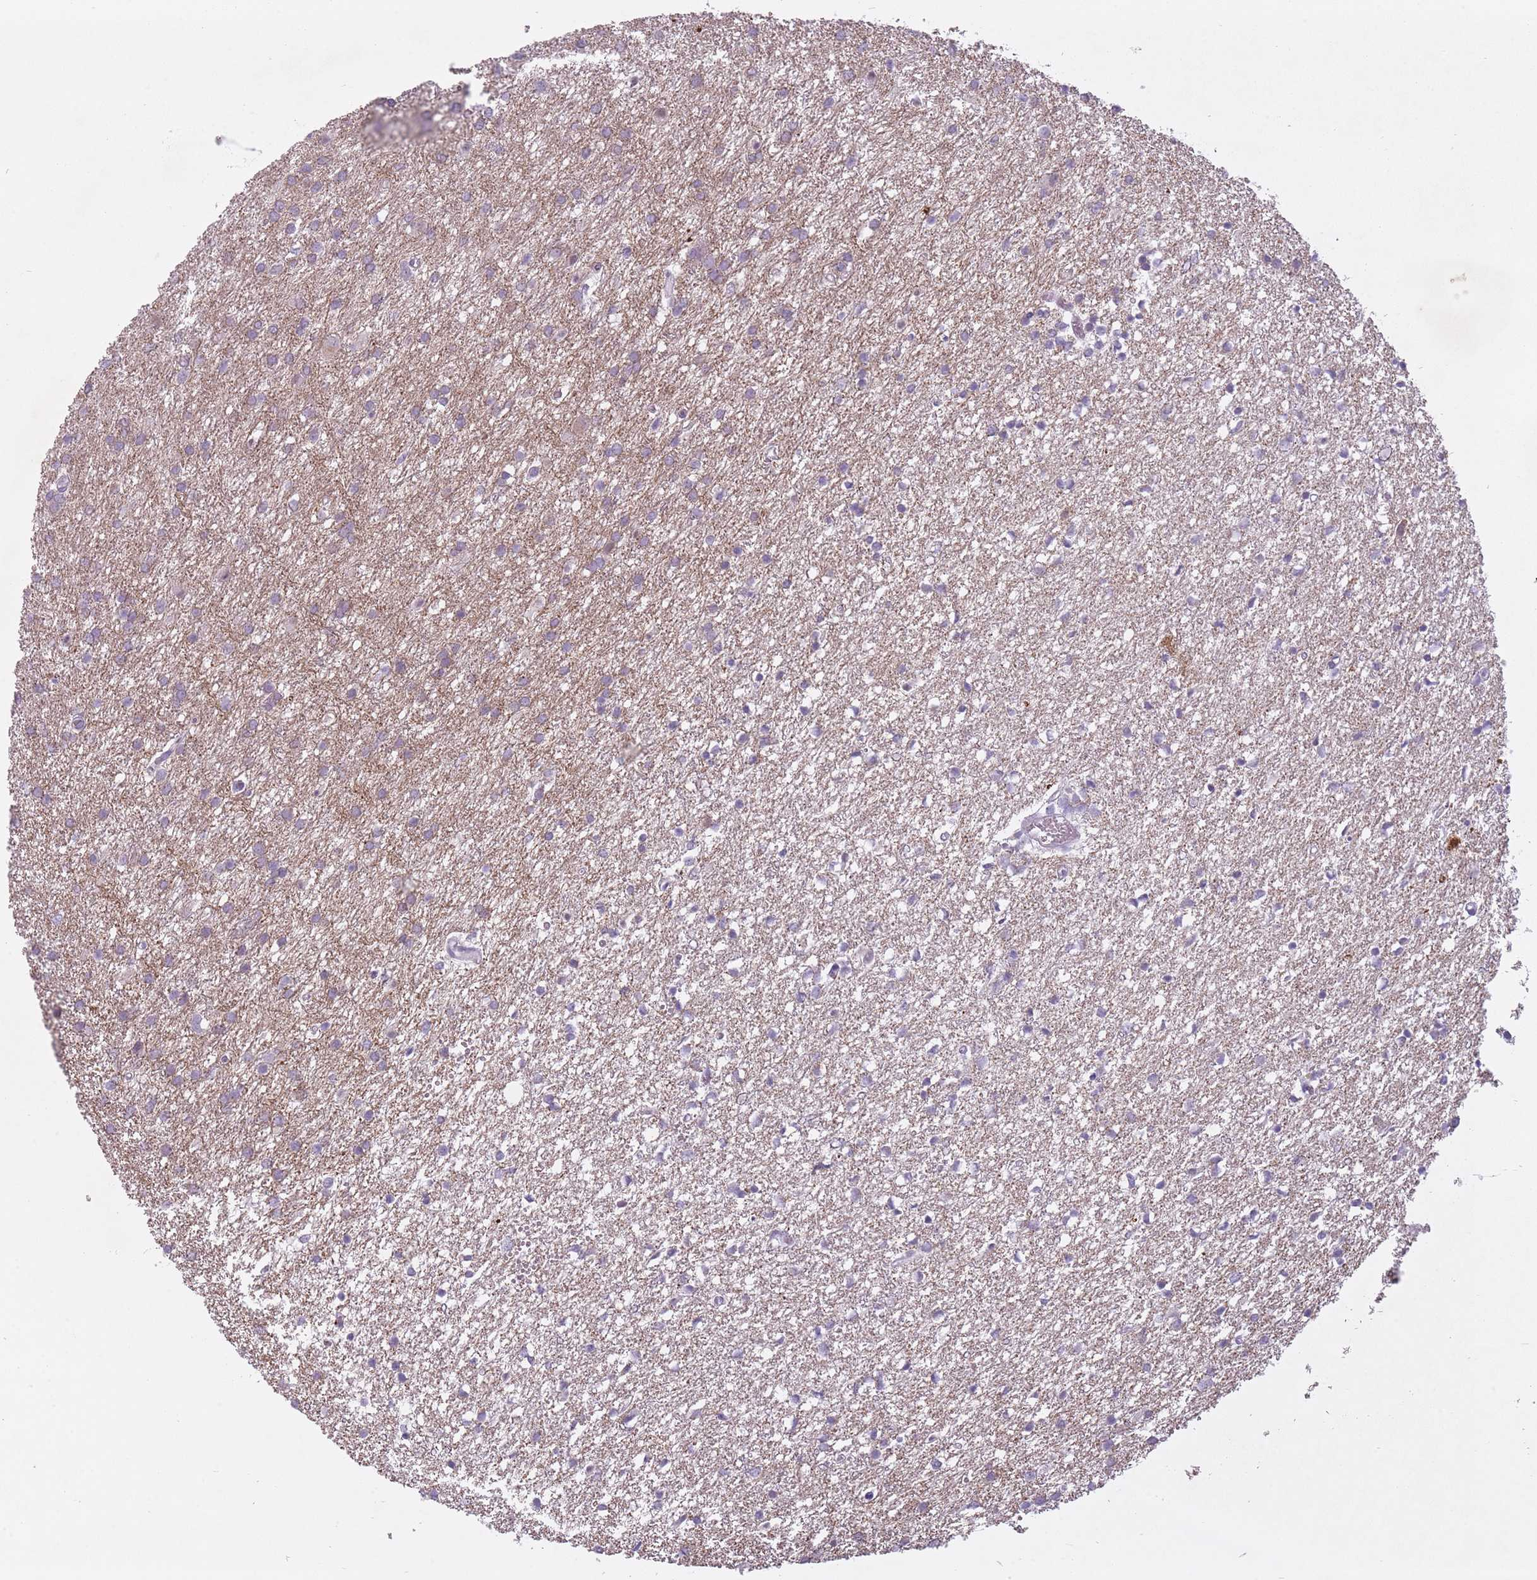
{"staining": {"intensity": "negative", "quantity": "none", "location": "none"}, "tissue": "glioma", "cell_type": "Tumor cells", "image_type": "cancer", "snomed": [{"axis": "morphology", "description": "Glioma, malignant, High grade"}, {"axis": "topography", "description": "Brain"}], "caption": "Immunohistochemistry (IHC) image of neoplastic tissue: human glioma stained with DAB demonstrates no significant protein staining in tumor cells.", "gene": "RFX4", "patient": {"sex": "female", "age": 50}}